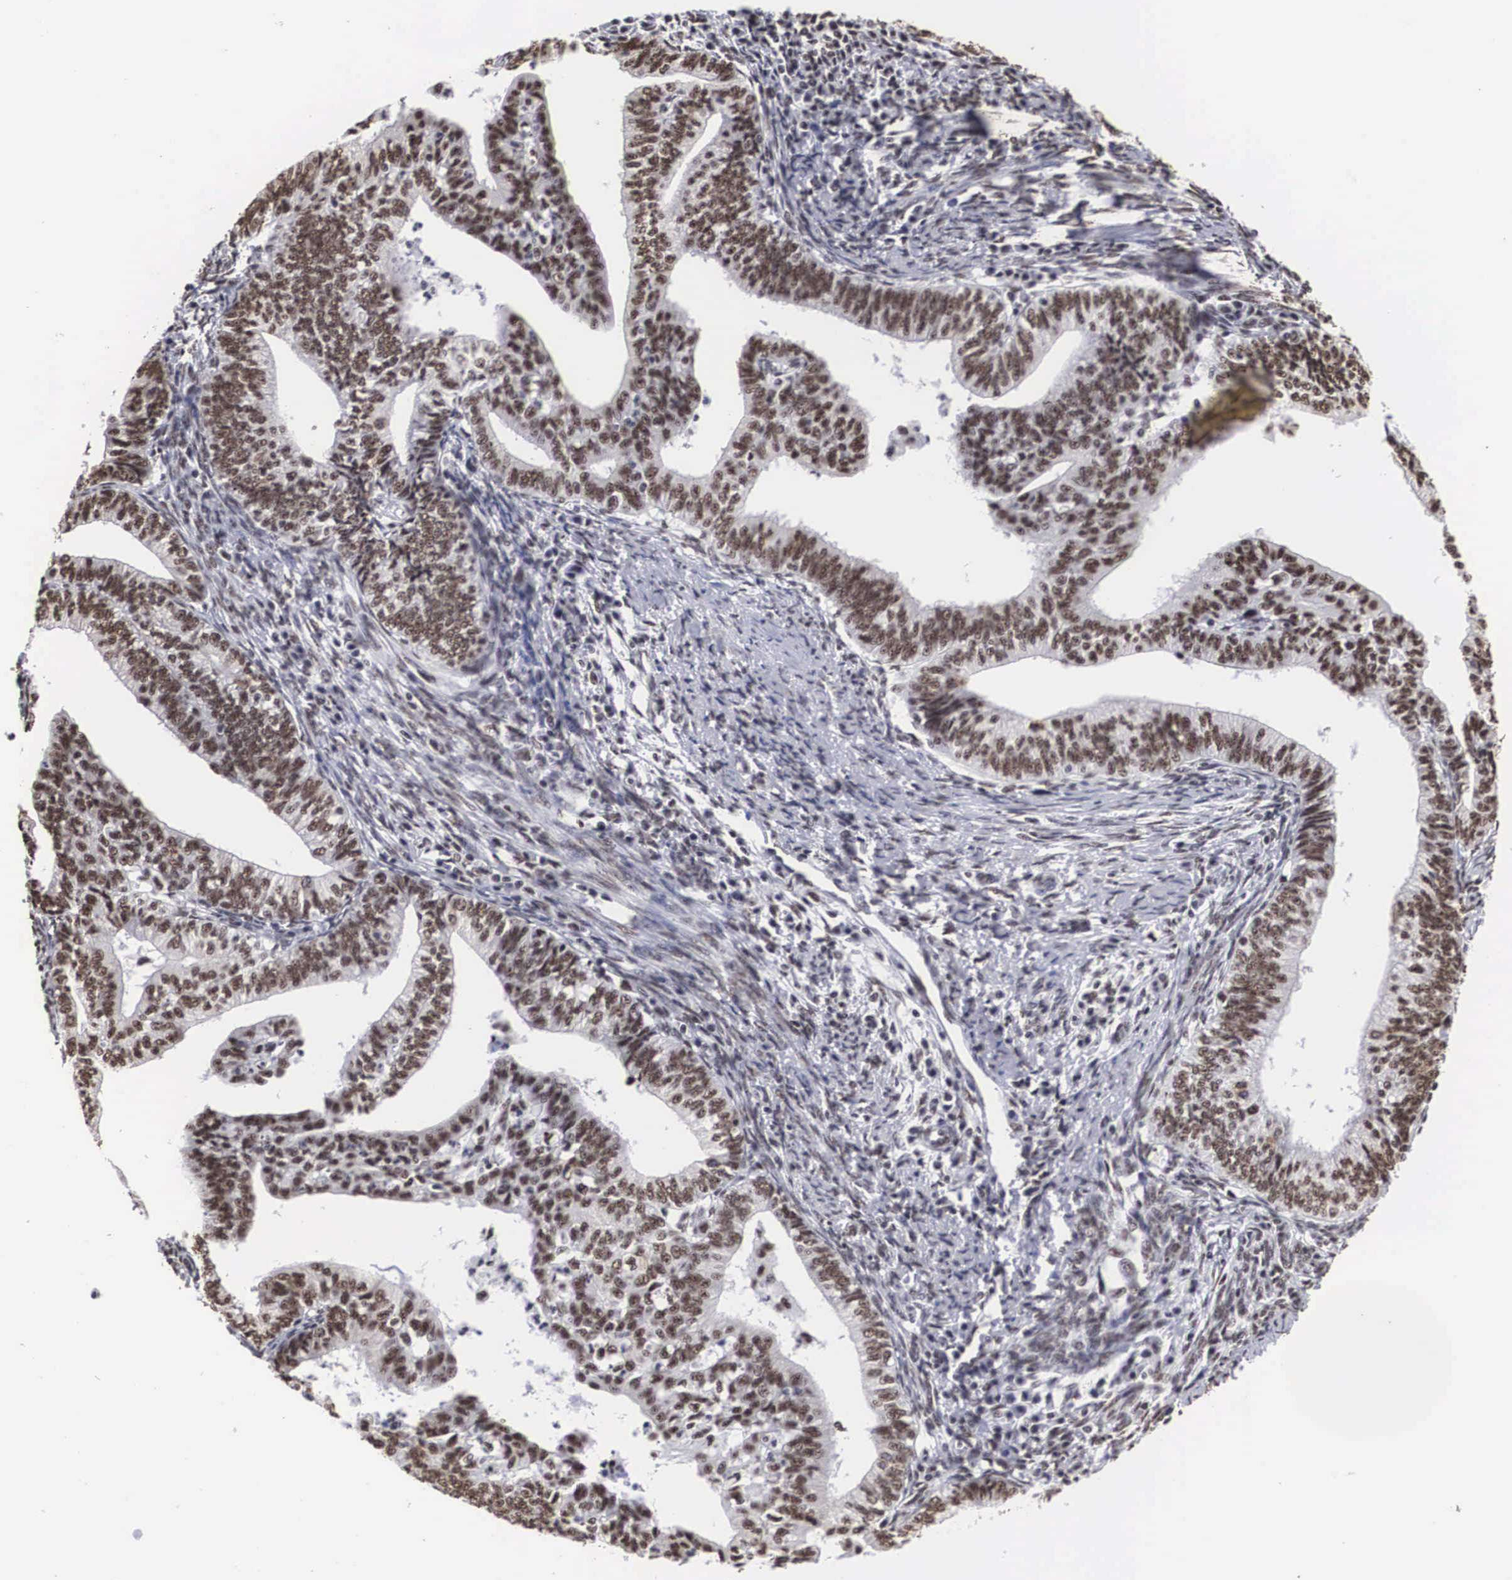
{"staining": {"intensity": "moderate", "quantity": ">75%", "location": "nuclear"}, "tissue": "endometrial cancer", "cell_type": "Tumor cells", "image_type": "cancer", "snomed": [{"axis": "morphology", "description": "Adenocarcinoma, NOS"}, {"axis": "topography", "description": "Endometrium"}], "caption": "A histopathology image of endometrial cancer (adenocarcinoma) stained for a protein reveals moderate nuclear brown staining in tumor cells.", "gene": "ACIN1", "patient": {"sex": "female", "age": 66}}